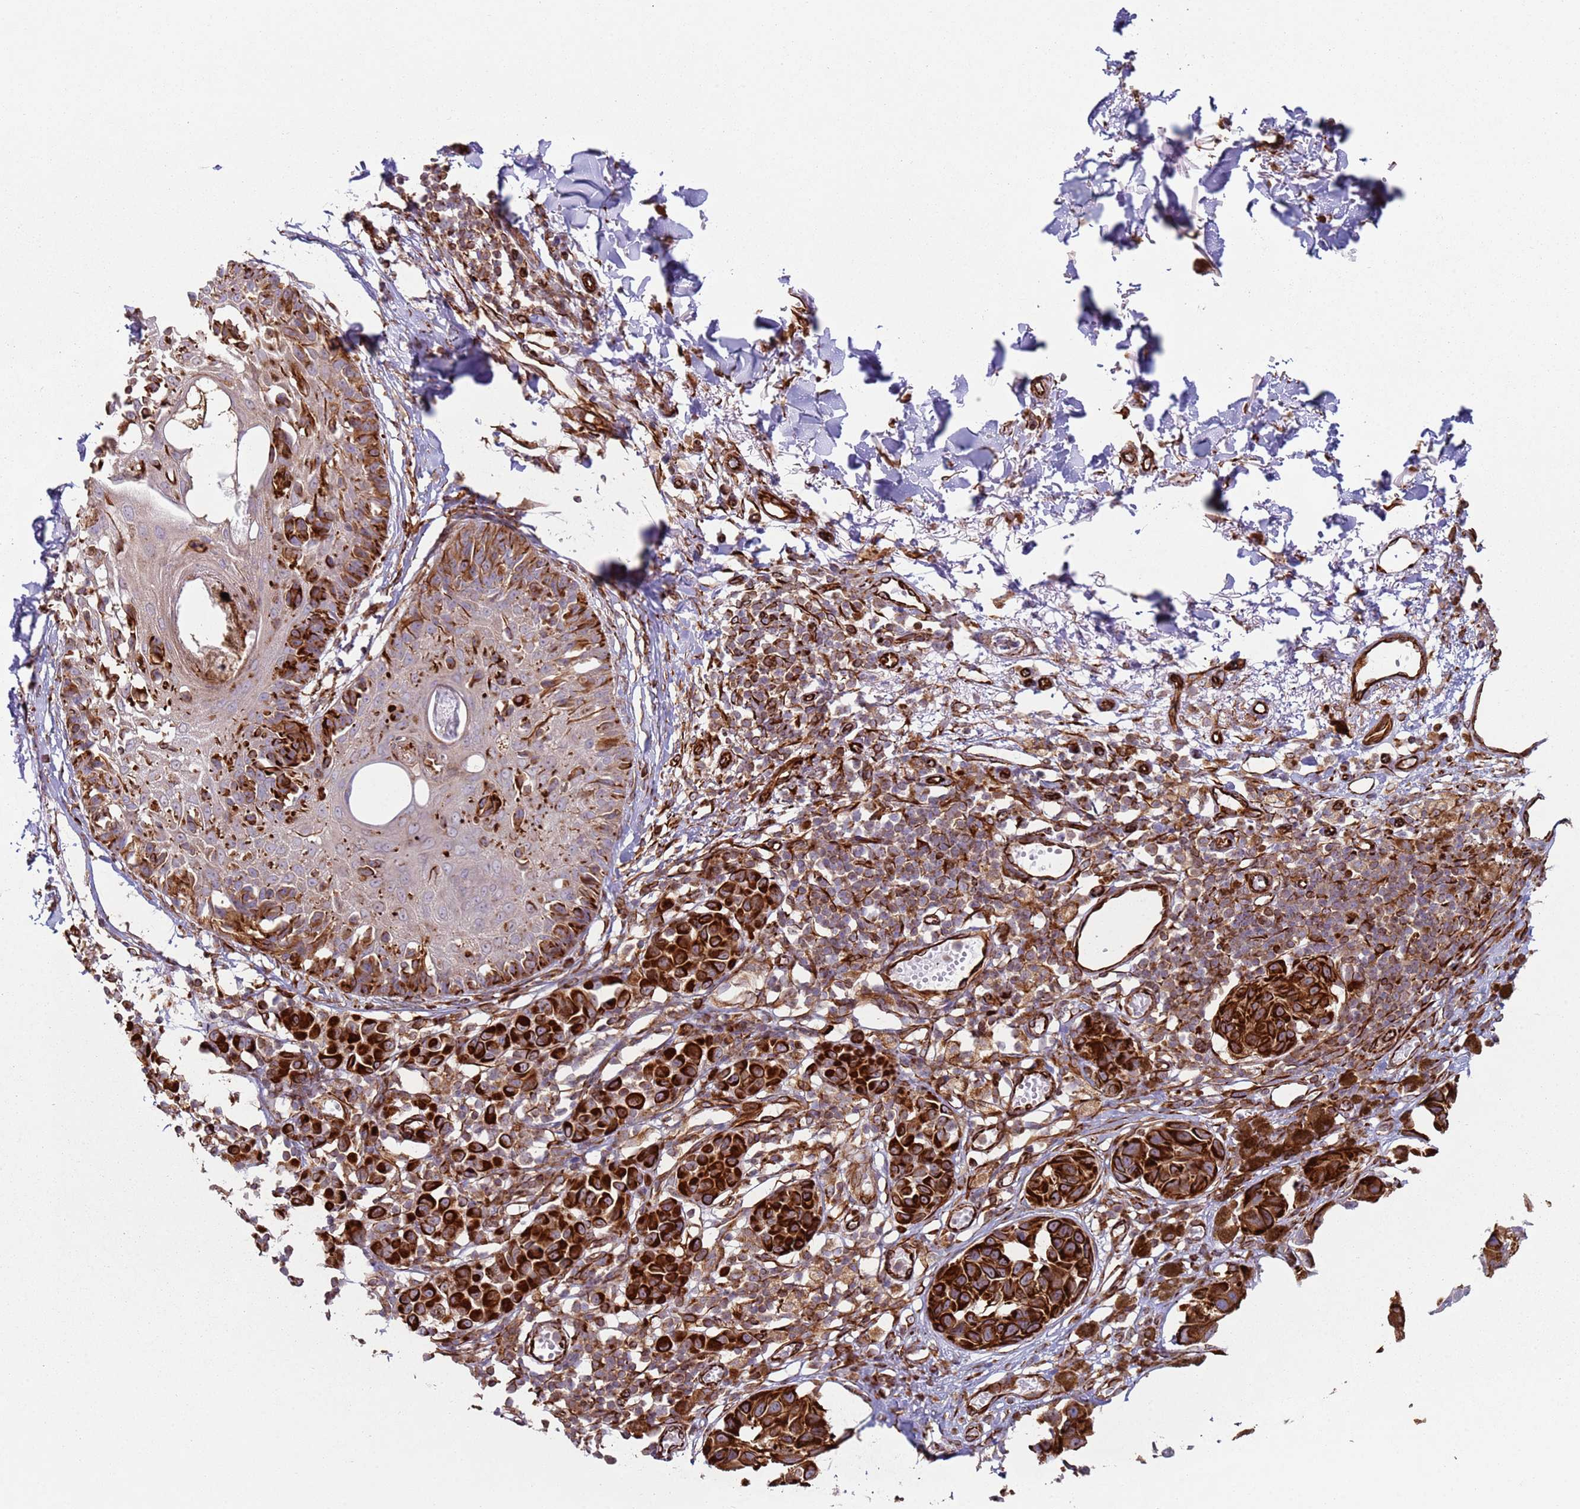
{"staining": {"intensity": "strong", "quantity": ">75%", "location": "cytoplasmic/membranous"}, "tissue": "melanoma", "cell_type": "Tumor cells", "image_type": "cancer", "snomed": [{"axis": "morphology", "description": "Malignant melanoma, NOS"}, {"axis": "topography", "description": "Skin"}], "caption": "Melanoma tissue shows strong cytoplasmic/membranous staining in about >75% of tumor cells", "gene": "SNAPIN", "patient": {"sex": "male", "age": 73}}